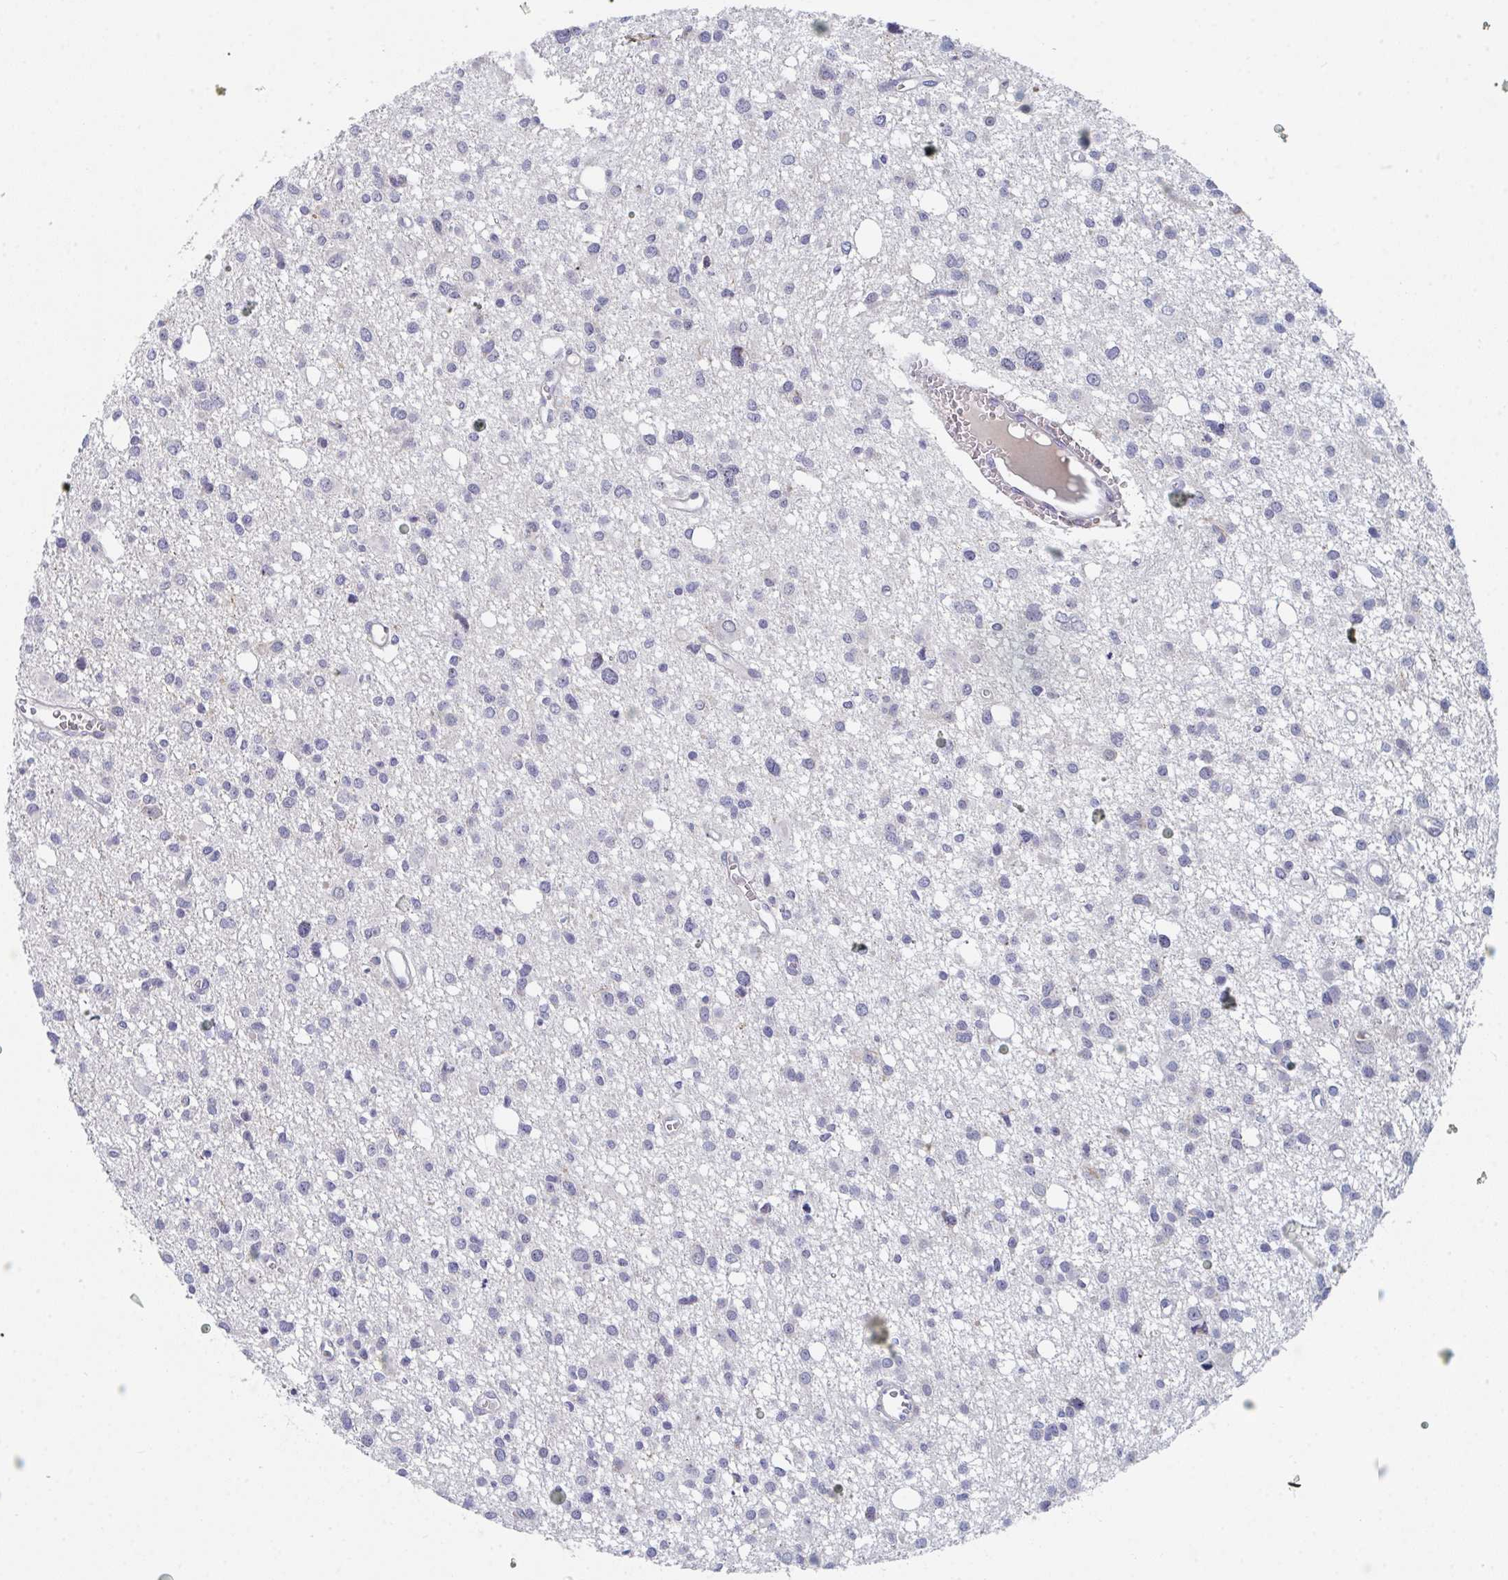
{"staining": {"intensity": "negative", "quantity": "none", "location": "none"}, "tissue": "glioma", "cell_type": "Tumor cells", "image_type": "cancer", "snomed": [{"axis": "morphology", "description": "Glioma, malignant, High grade"}, {"axis": "topography", "description": "Brain"}], "caption": "Human glioma stained for a protein using immunohistochemistry exhibits no positivity in tumor cells.", "gene": "CENPT", "patient": {"sex": "male", "age": 23}}